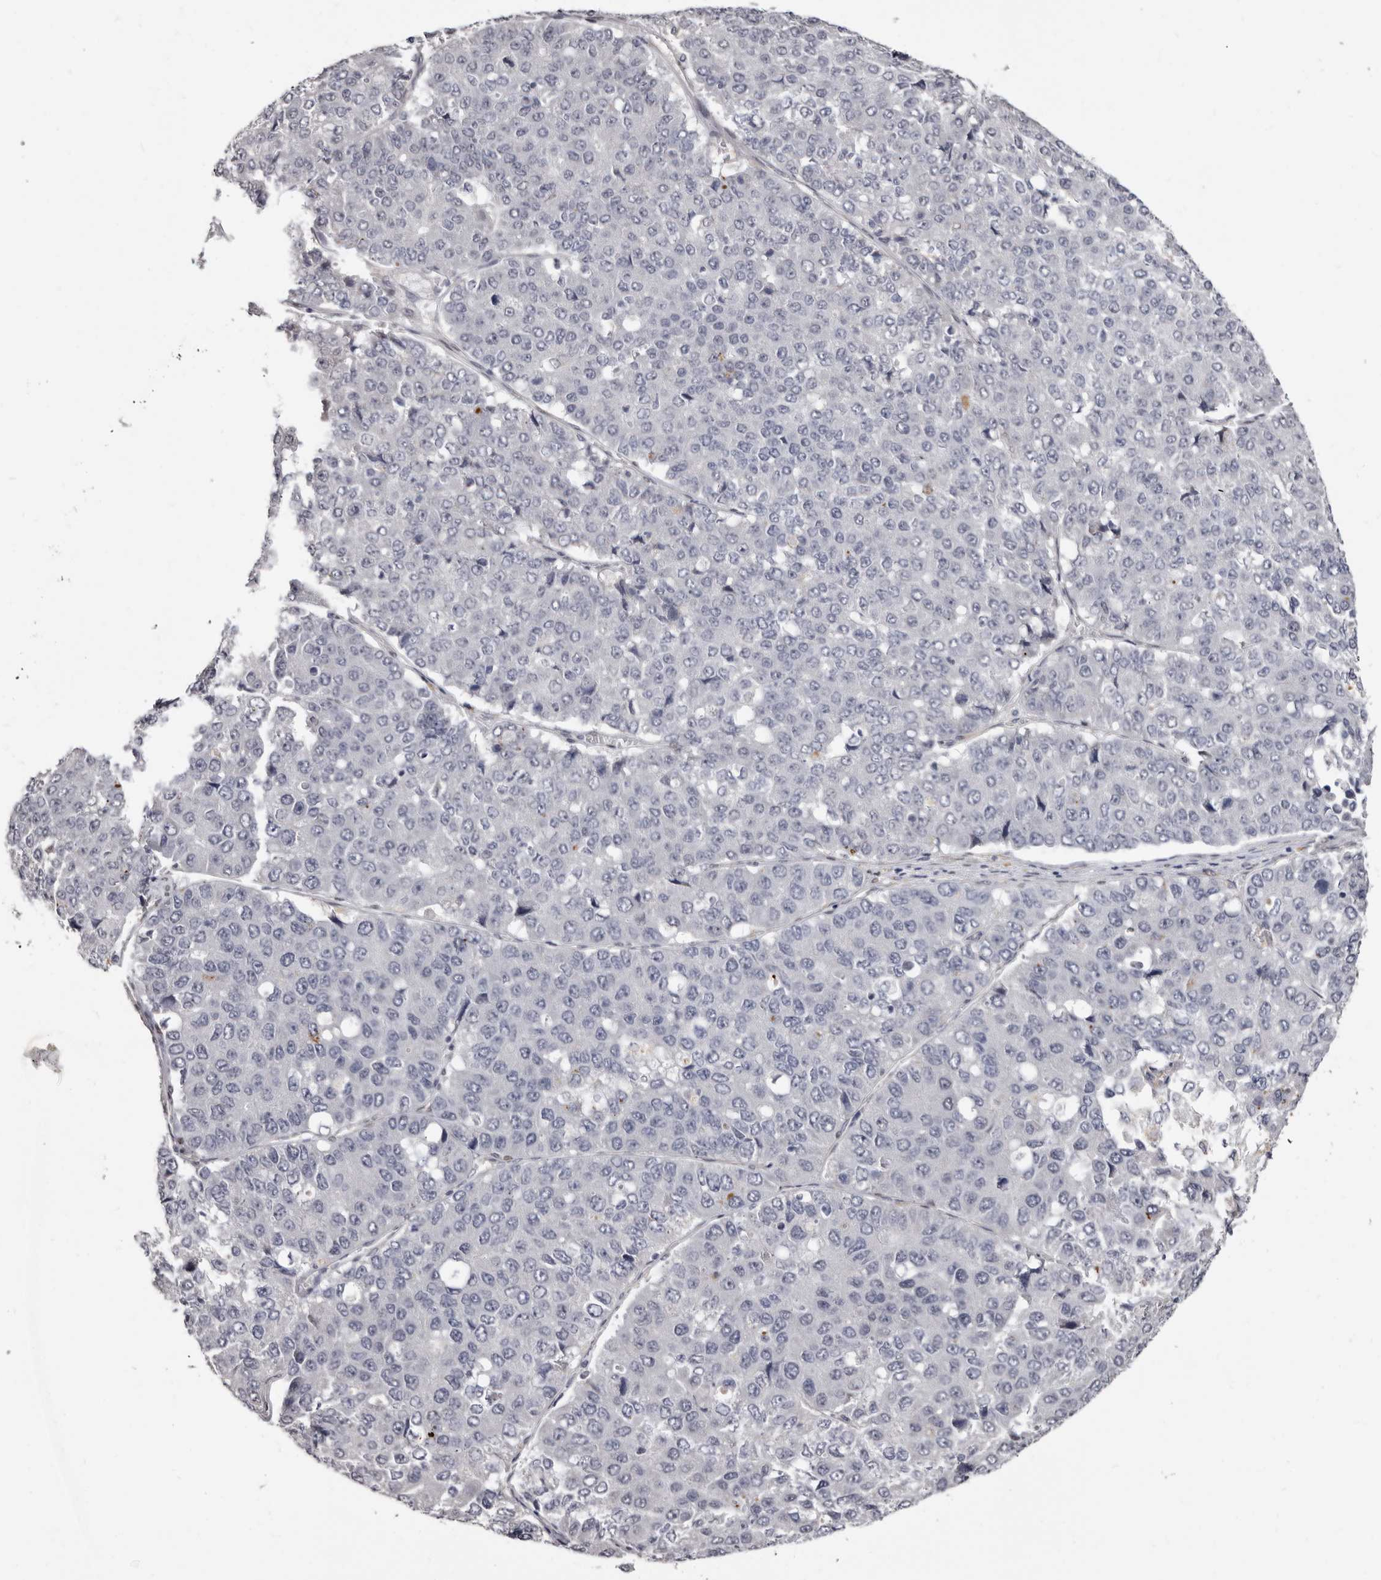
{"staining": {"intensity": "negative", "quantity": "none", "location": "none"}, "tissue": "pancreatic cancer", "cell_type": "Tumor cells", "image_type": "cancer", "snomed": [{"axis": "morphology", "description": "Adenocarcinoma, NOS"}, {"axis": "topography", "description": "Pancreas"}], "caption": "The IHC image has no significant staining in tumor cells of pancreatic adenocarcinoma tissue.", "gene": "KHDRBS2", "patient": {"sex": "male", "age": 50}}